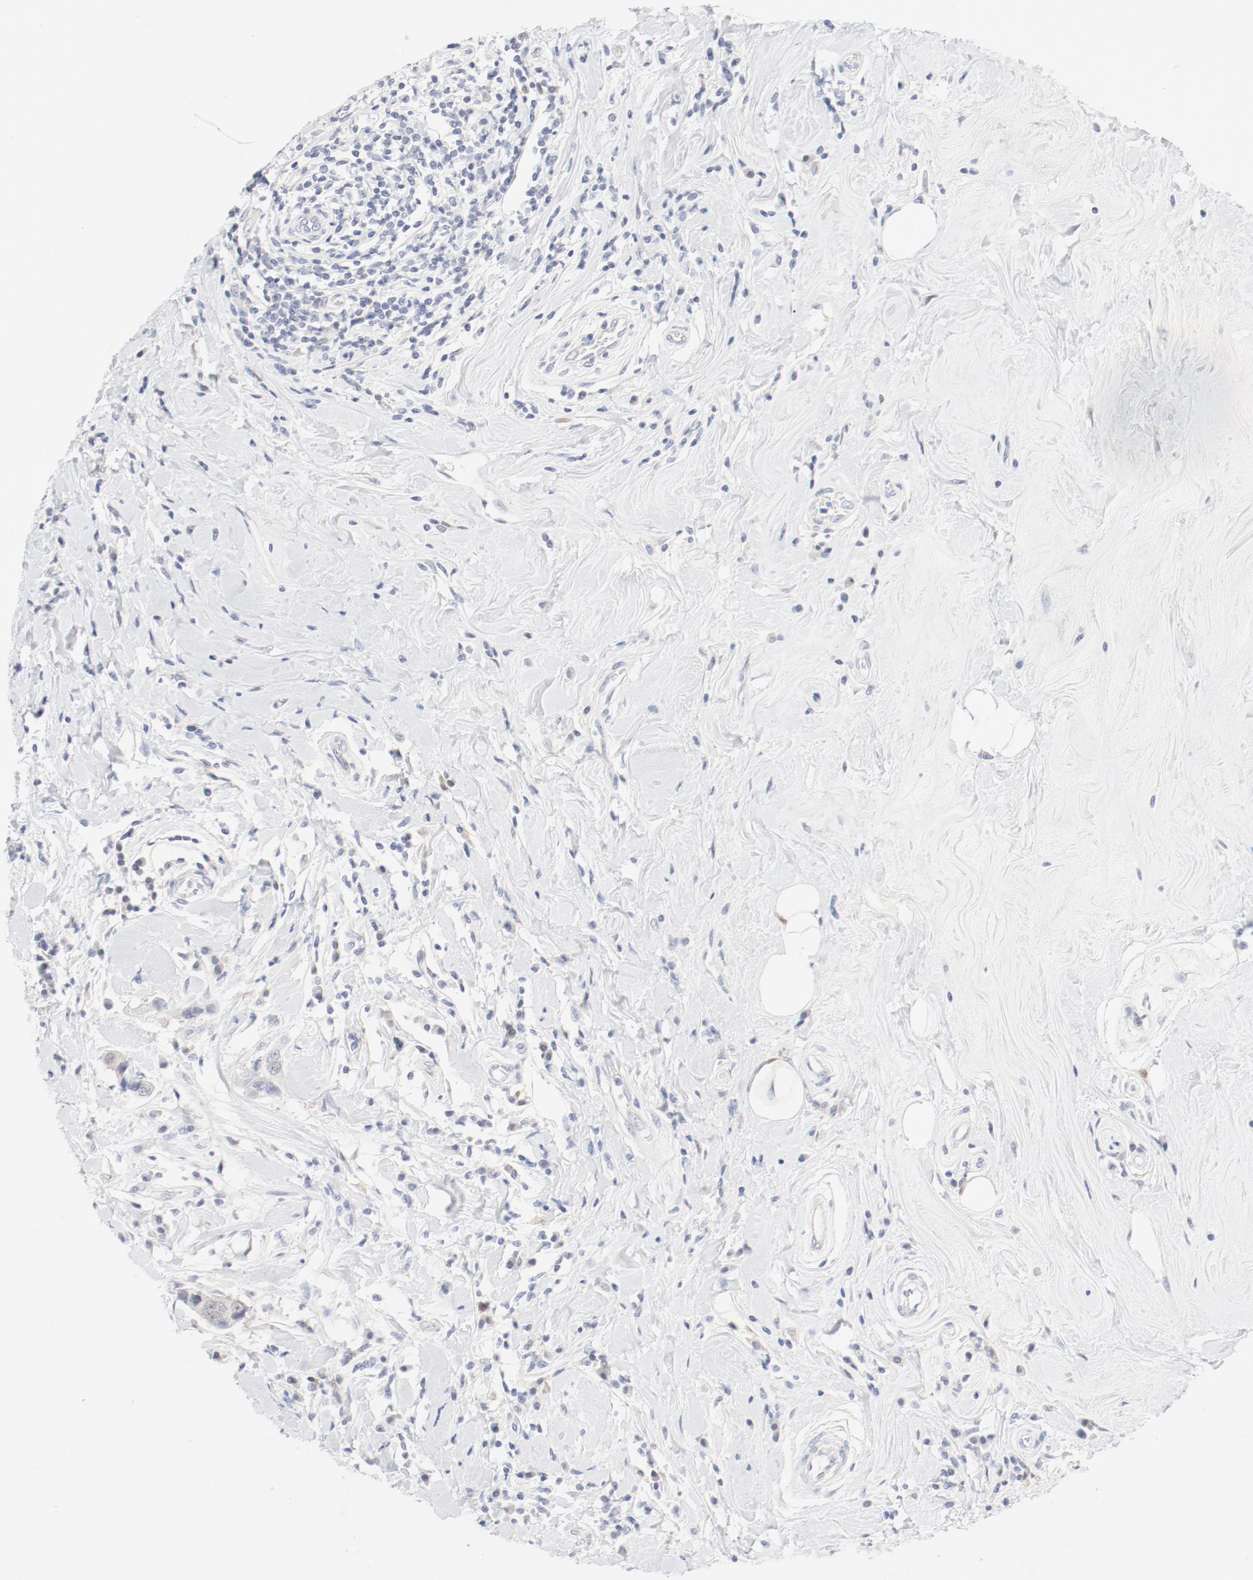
{"staining": {"intensity": "negative", "quantity": "none", "location": "none"}, "tissue": "breast cancer", "cell_type": "Tumor cells", "image_type": "cancer", "snomed": [{"axis": "morphology", "description": "Duct carcinoma"}, {"axis": "topography", "description": "Breast"}], "caption": "Immunohistochemical staining of breast cancer (invasive ductal carcinoma) reveals no significant positivity in tumor cells.", "gene": "PGM1", "patient": {"sex": "female", "age": 27}}